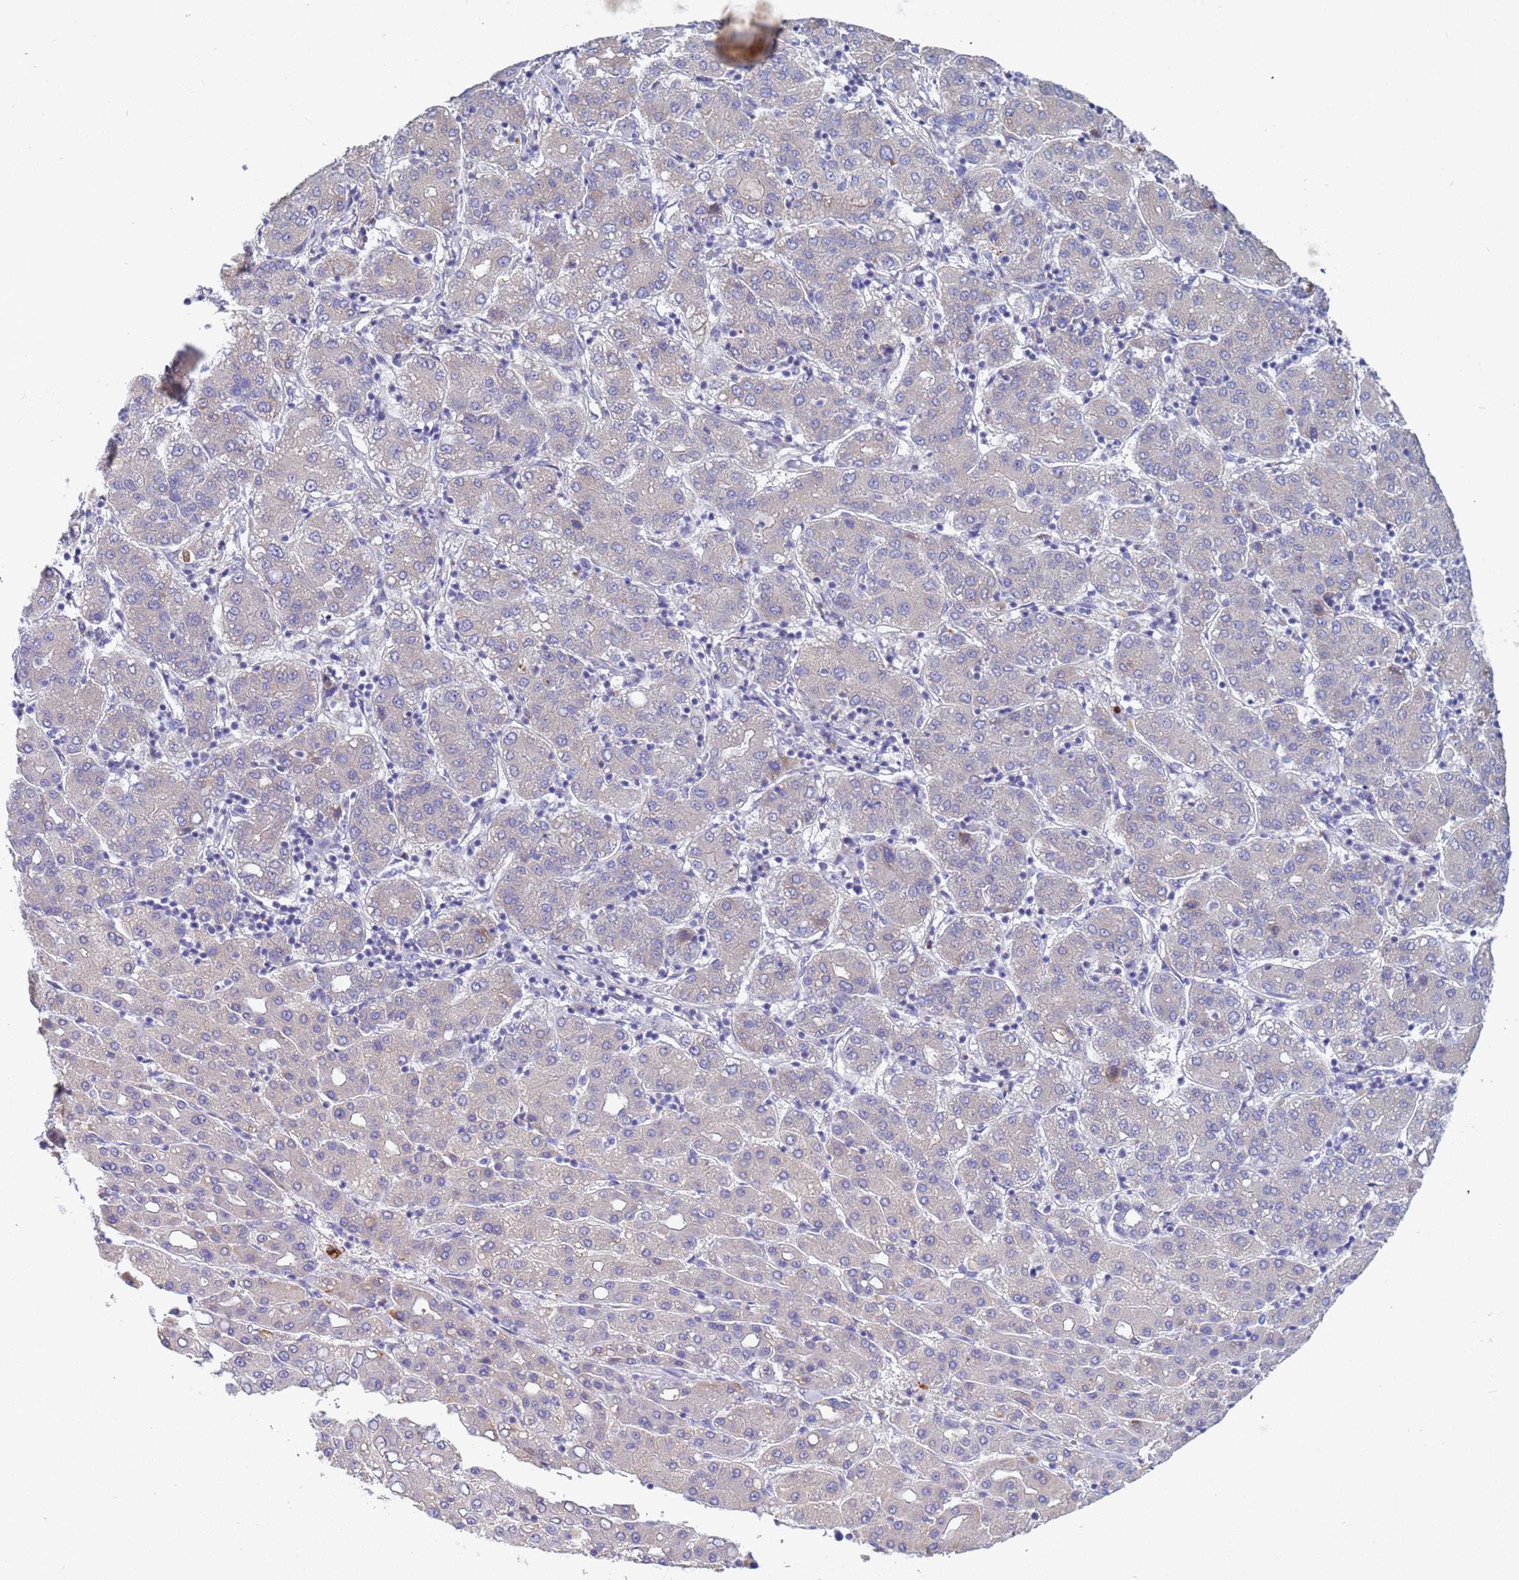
{"staining": {"intensity": "negative", "quantity": "none", "location": "none"}, "tissue": "liver cancer", "cell_type": "Tumor cells", "image_type": "cancer", "snomed": [{"axis": "morphology", "description": "Carcinoma, Hepatocellular, NOS"}, {"axis": "topography", "description": "Liver"}], "caption": "IHC photomicrograph of neoplastic tissue: human liver cancer stained with DAB shows no significant protein positivity in tumor cells.", "gene": "C4orf46", "patient": {"sex": "male", "age": 65}}